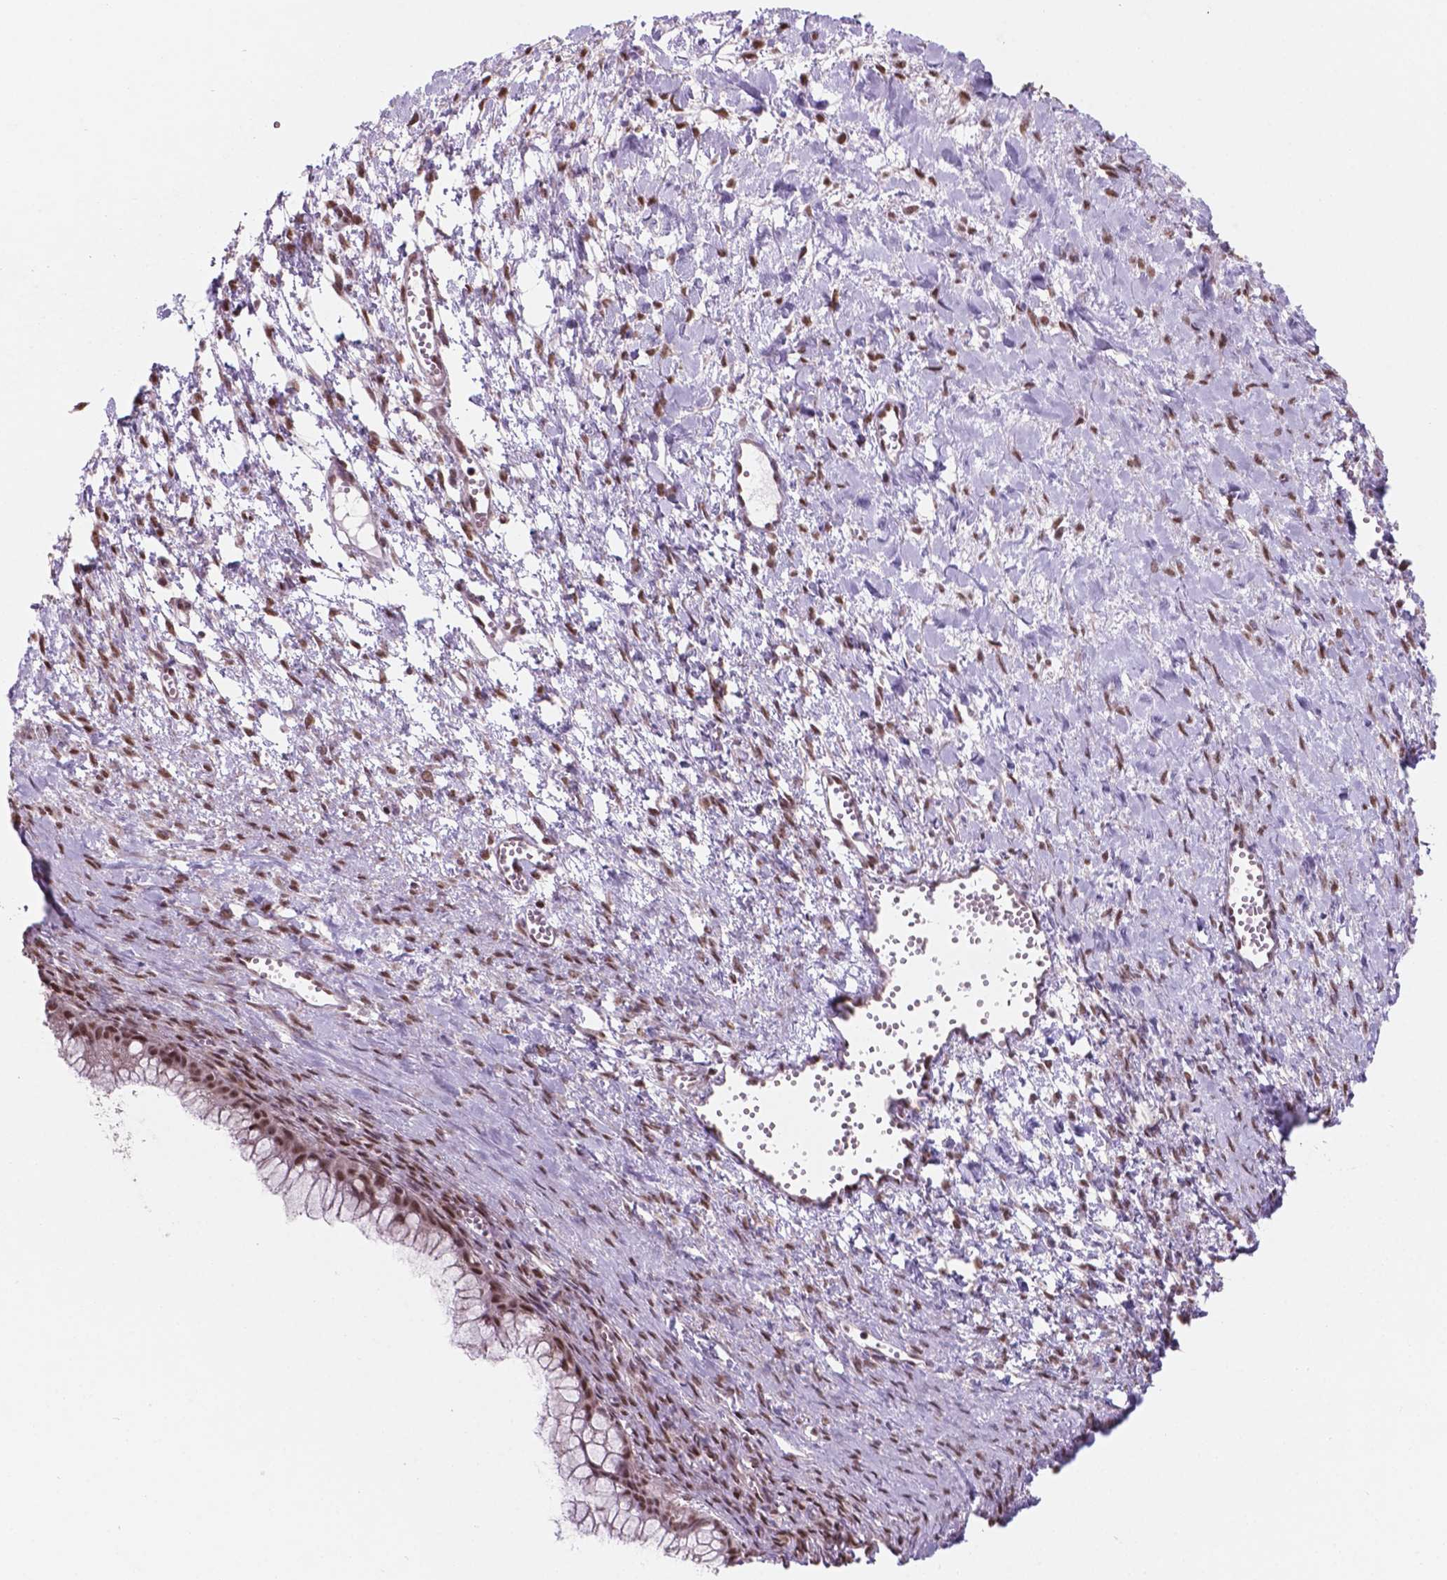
{"staining": {"intensity": "moderate", "quantity": ">75%", "location": "nuclear"}, "tissue": "ovarian cancer", "cell_type": "Tumor cells", "image_type": "cancer", "snomed": [{"axis": "morphology", "description": "Cystadenocarcinoma, mucinous, NOS"}, {"axis": "topography", "description": "Ovary"}], "caption": "Immunohistochemistry (IHC) micrograph of neoplastic tissue: ovarian cancer stained using IHC reveals medium levels of moderate protein expression localized specifically in the nuclear of tumor cells, appearing as a nuclear brown color.", "gene": "NDUFA10", "patient": {"sex": "female", "age": 41}}